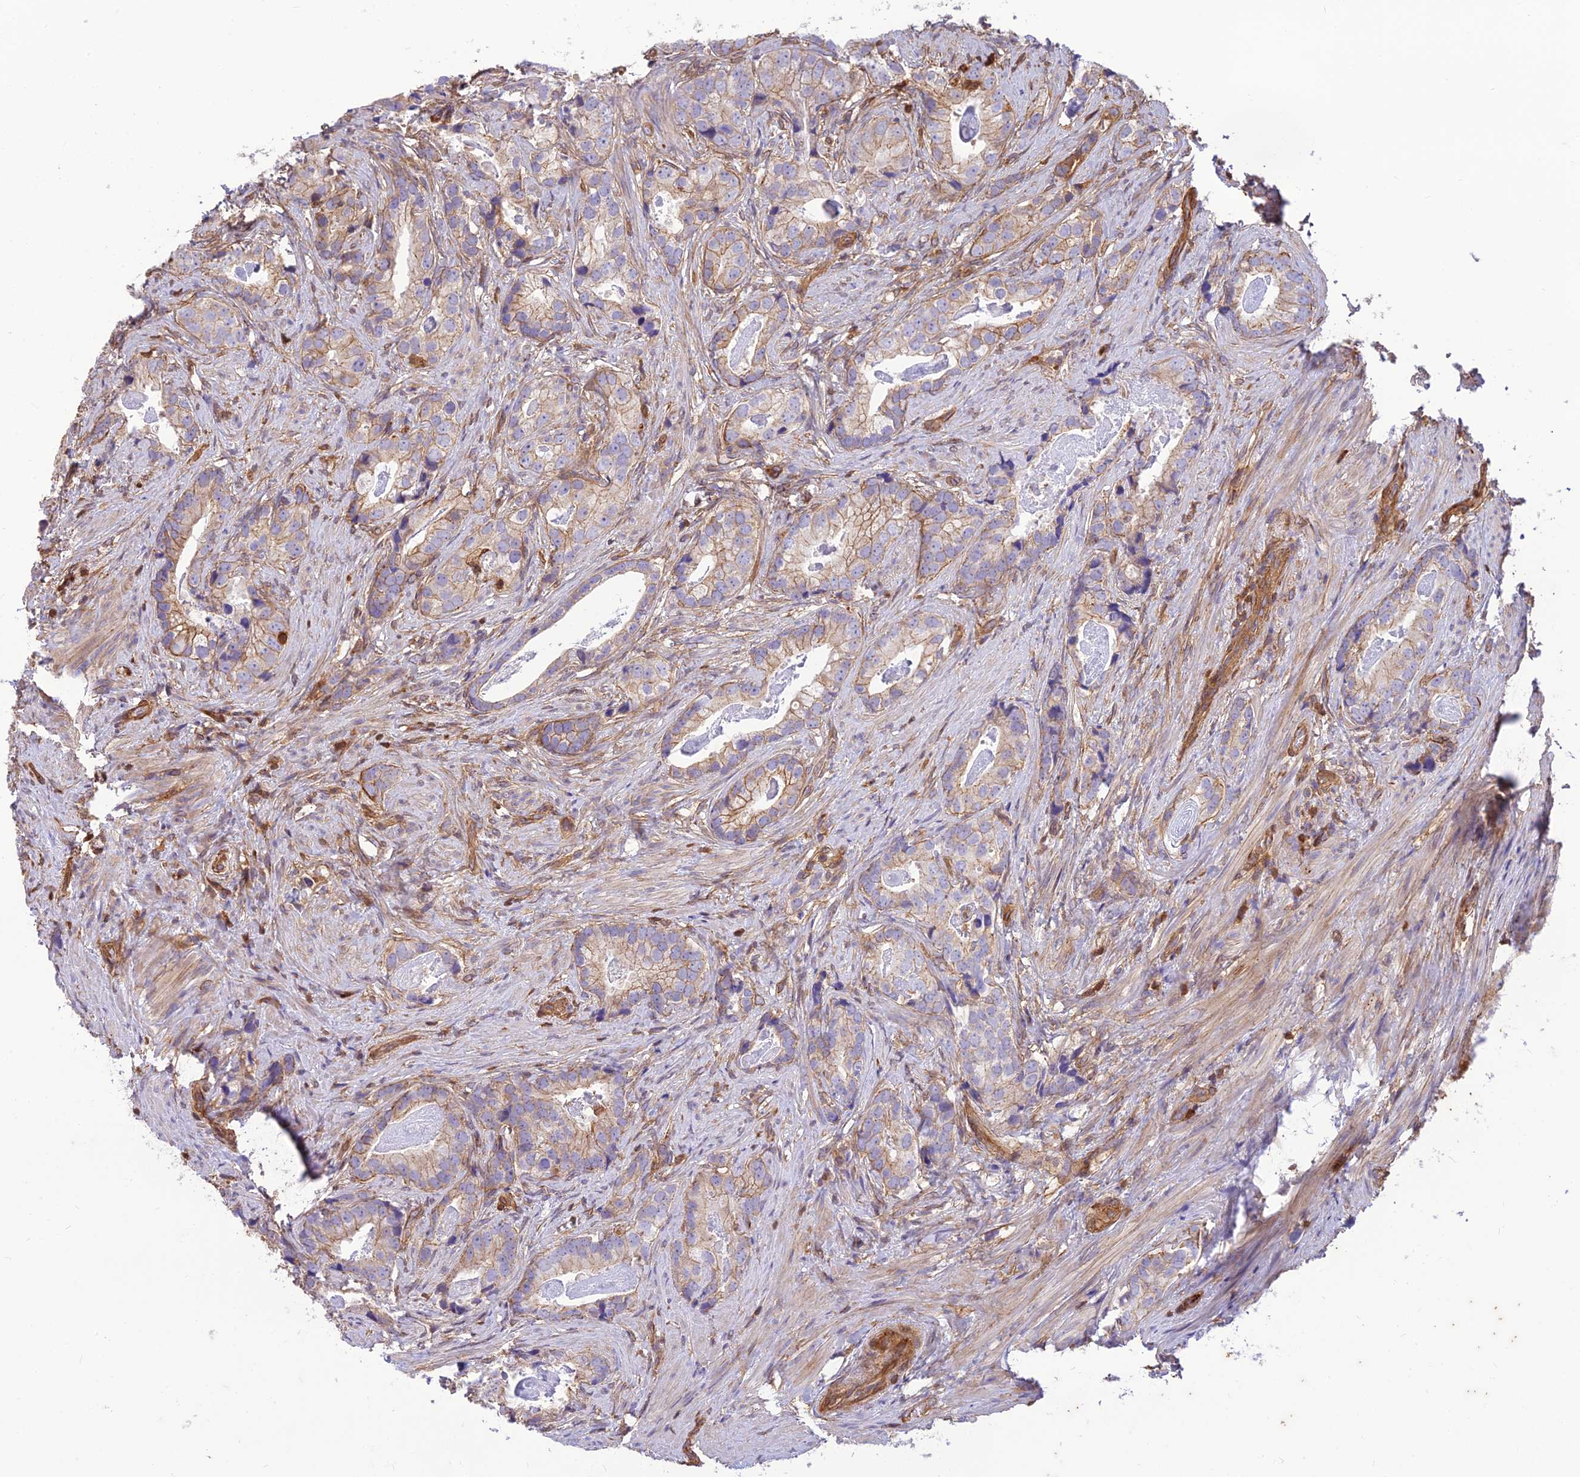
{"staining": {"intensity": "weak", "quantity": "25%-75%", "location": "cytoplasmic/membranous"}, "tissue": "prostate cancer", "cell_type": "Tumor cells", "image_type": "cancer", "snomed": [{"axis": "morphology", "description": "Adenocarcinoma, Low grade"}, {"axis": "topography", "description": "Prostate"}], "caption": "Prostate cancer (low-grade adenocarcinoma) stained with DAB (3,3'-diaminobenzidine) immunohistochemistry exhibits low levels of weak cytoplasmic/membranous staining in approximately 25%-75% of tumor cells. (DAB IHC, brown staining for protein, blue staining for nuclei).", "gene": "HPSE2", "patient": {"sex": "male", "age": 71}}